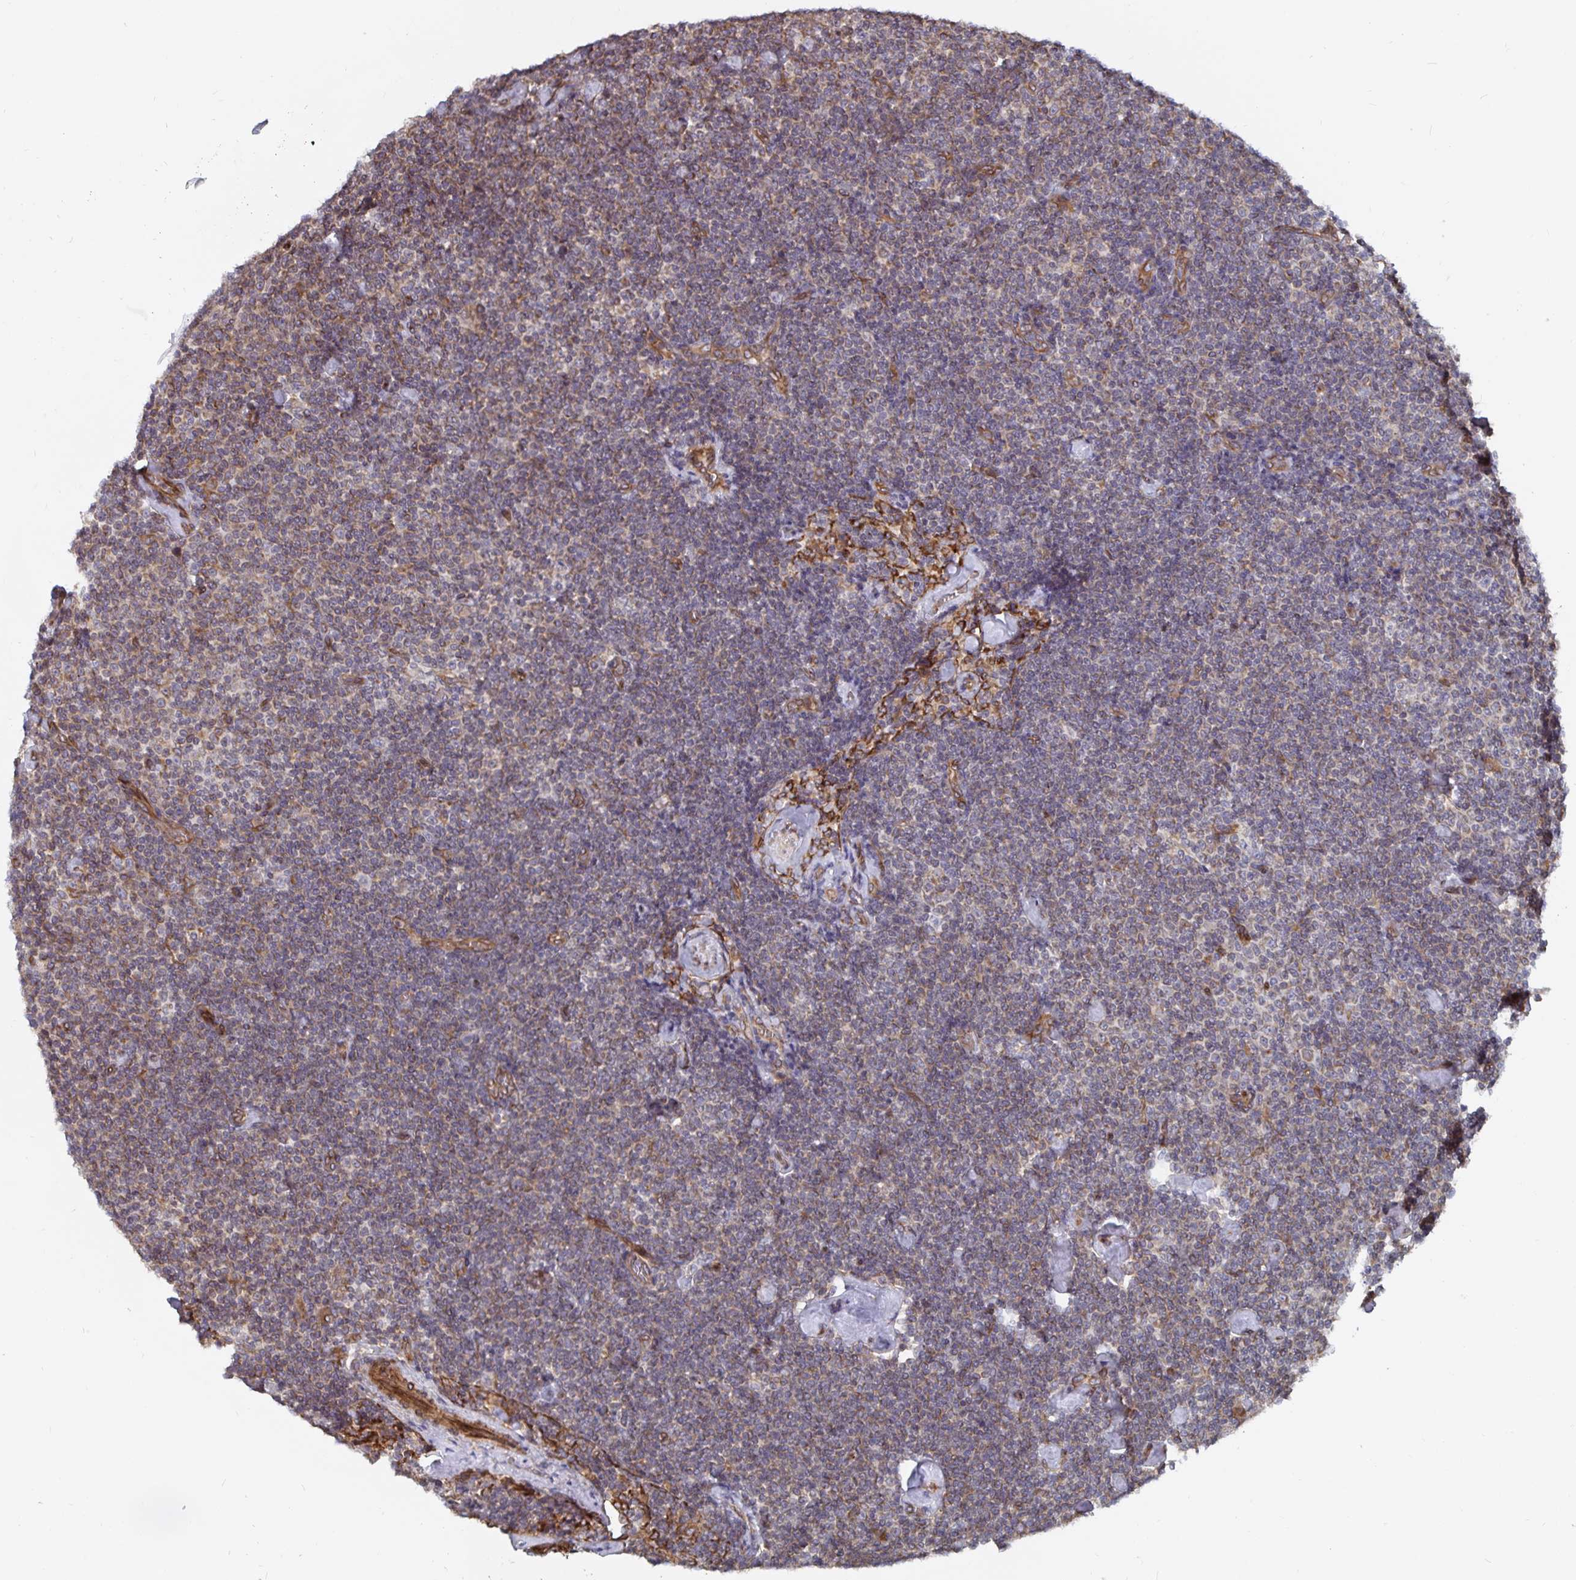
{"staining": {"intensity": "weak", "quantity": "25%-75%", "location": "cytoplasmic/membranous"}, "tissue": "lymphoma", "cell_type": "Tumor cells", "image_type": "cancer", "snomed": [{"axis": "morphology", "description": "Malignant lymphoma, non-Hodgkin's type, Low grade"}, {"axis": "topography", "description": "Lymph node"}], "caption": "Immunohistochemistry micrograph of neoplastic tissue: human low-grade malignant lymphoma, non-Hodgkin's type stained using IHC shows low levels of weak protein expression localized specifically in the cytoplasmic/membranous of tumor cells, appearing as a cytoplasmic/membranous brown color.", "gene": "BCAP29", "patient": {"sex": "male", "age": 81}}